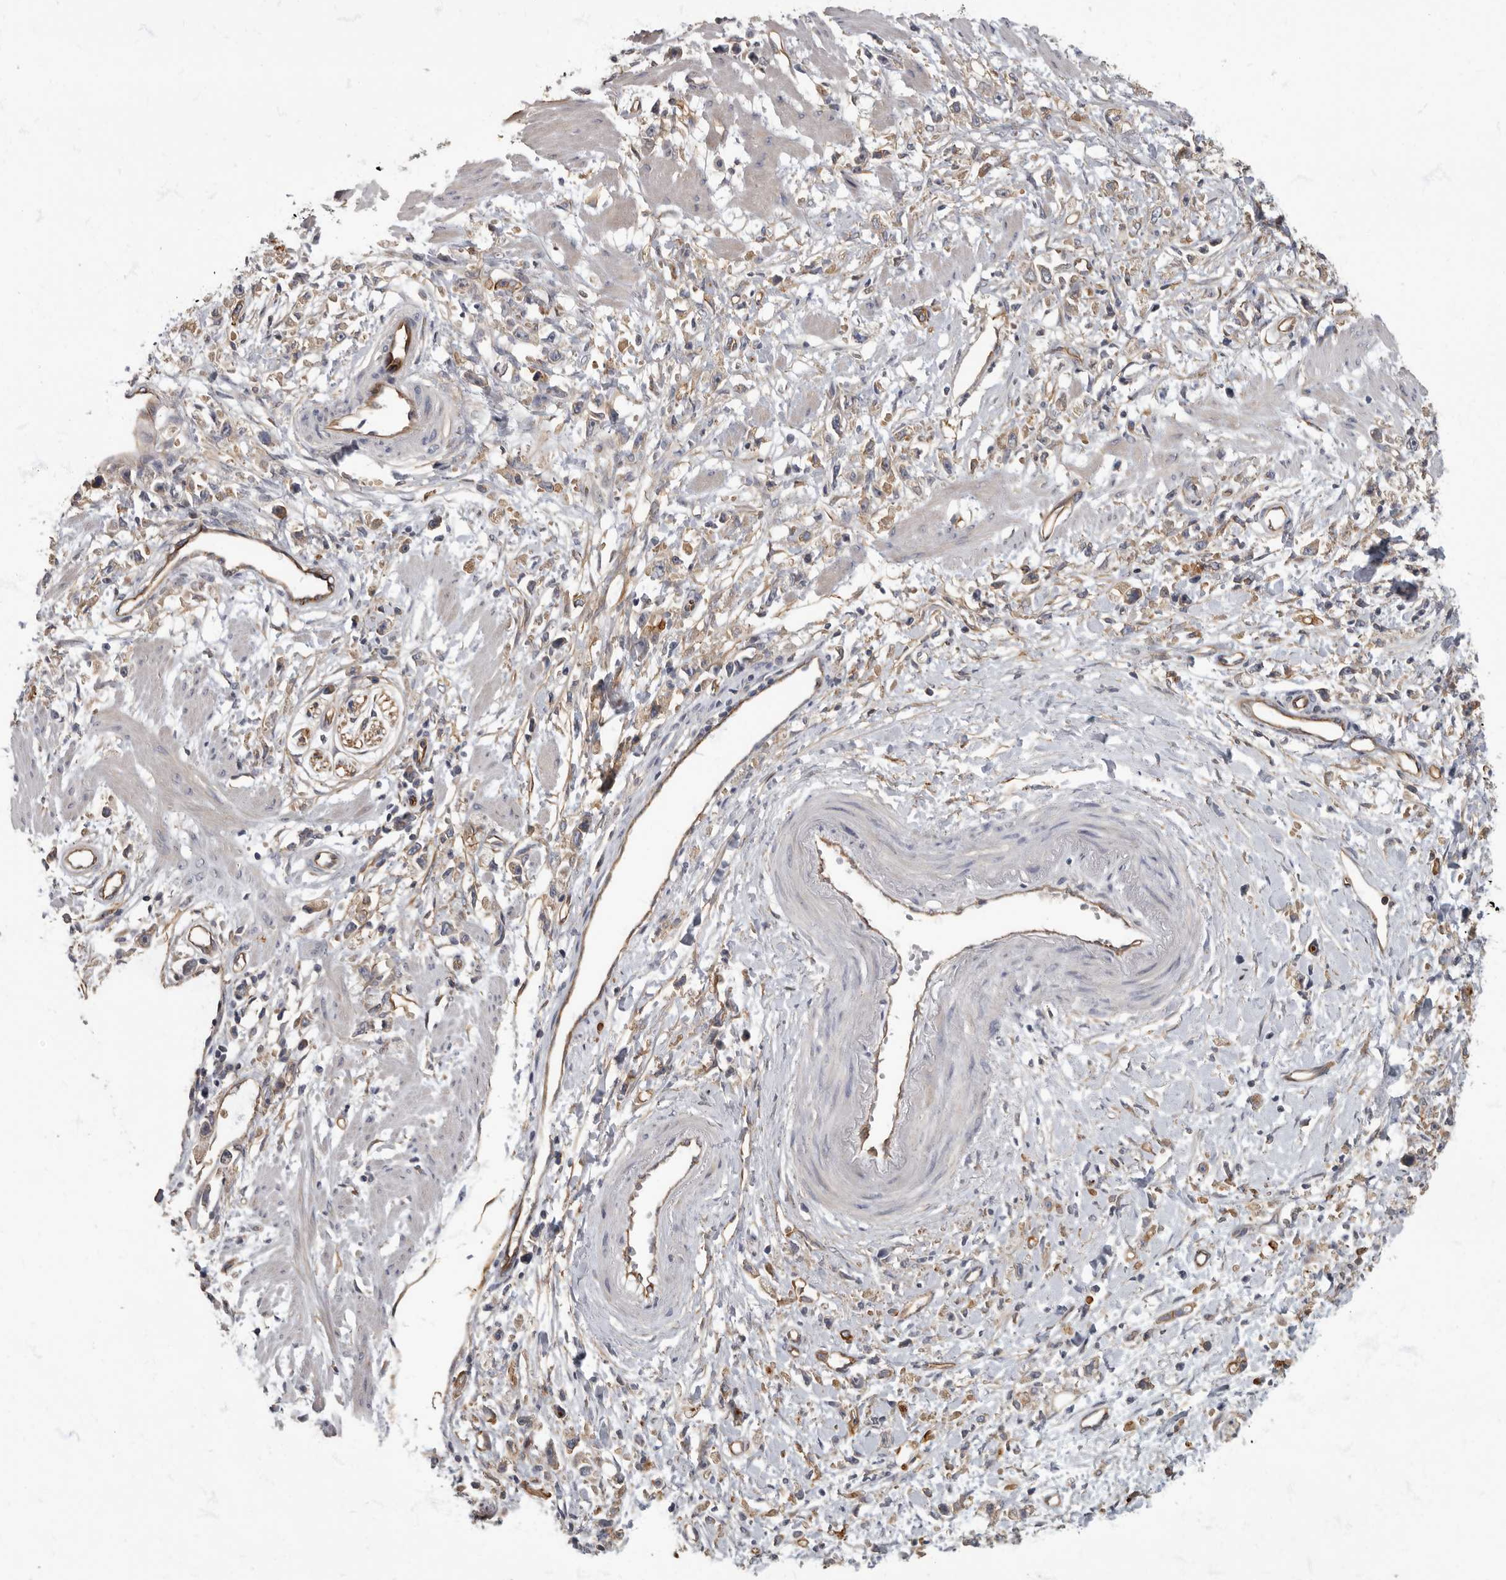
{"staining": {"intensity": "weak", "quantity": "25%-75%", "location": "cytoplasmic/membranous"}, "tissue": "stomach cancer", "cell_type": "Tumor cells", "image_type": "cancer", "snomed": [{"axis": "morphology", "description": "Adenocarcinoma, NOS"}, {"axis": "topography", "description": "Stomach"}], "caption": "Stomach adenocarcinoma tissue displays weak cytoplasmic/membranous staining in about 25%-75% of tumor cells (Brightfield microscopy of DAB IHC at high magnification).", "gene": "PDK1", "patient": {"sex": "female", "age": 59}}